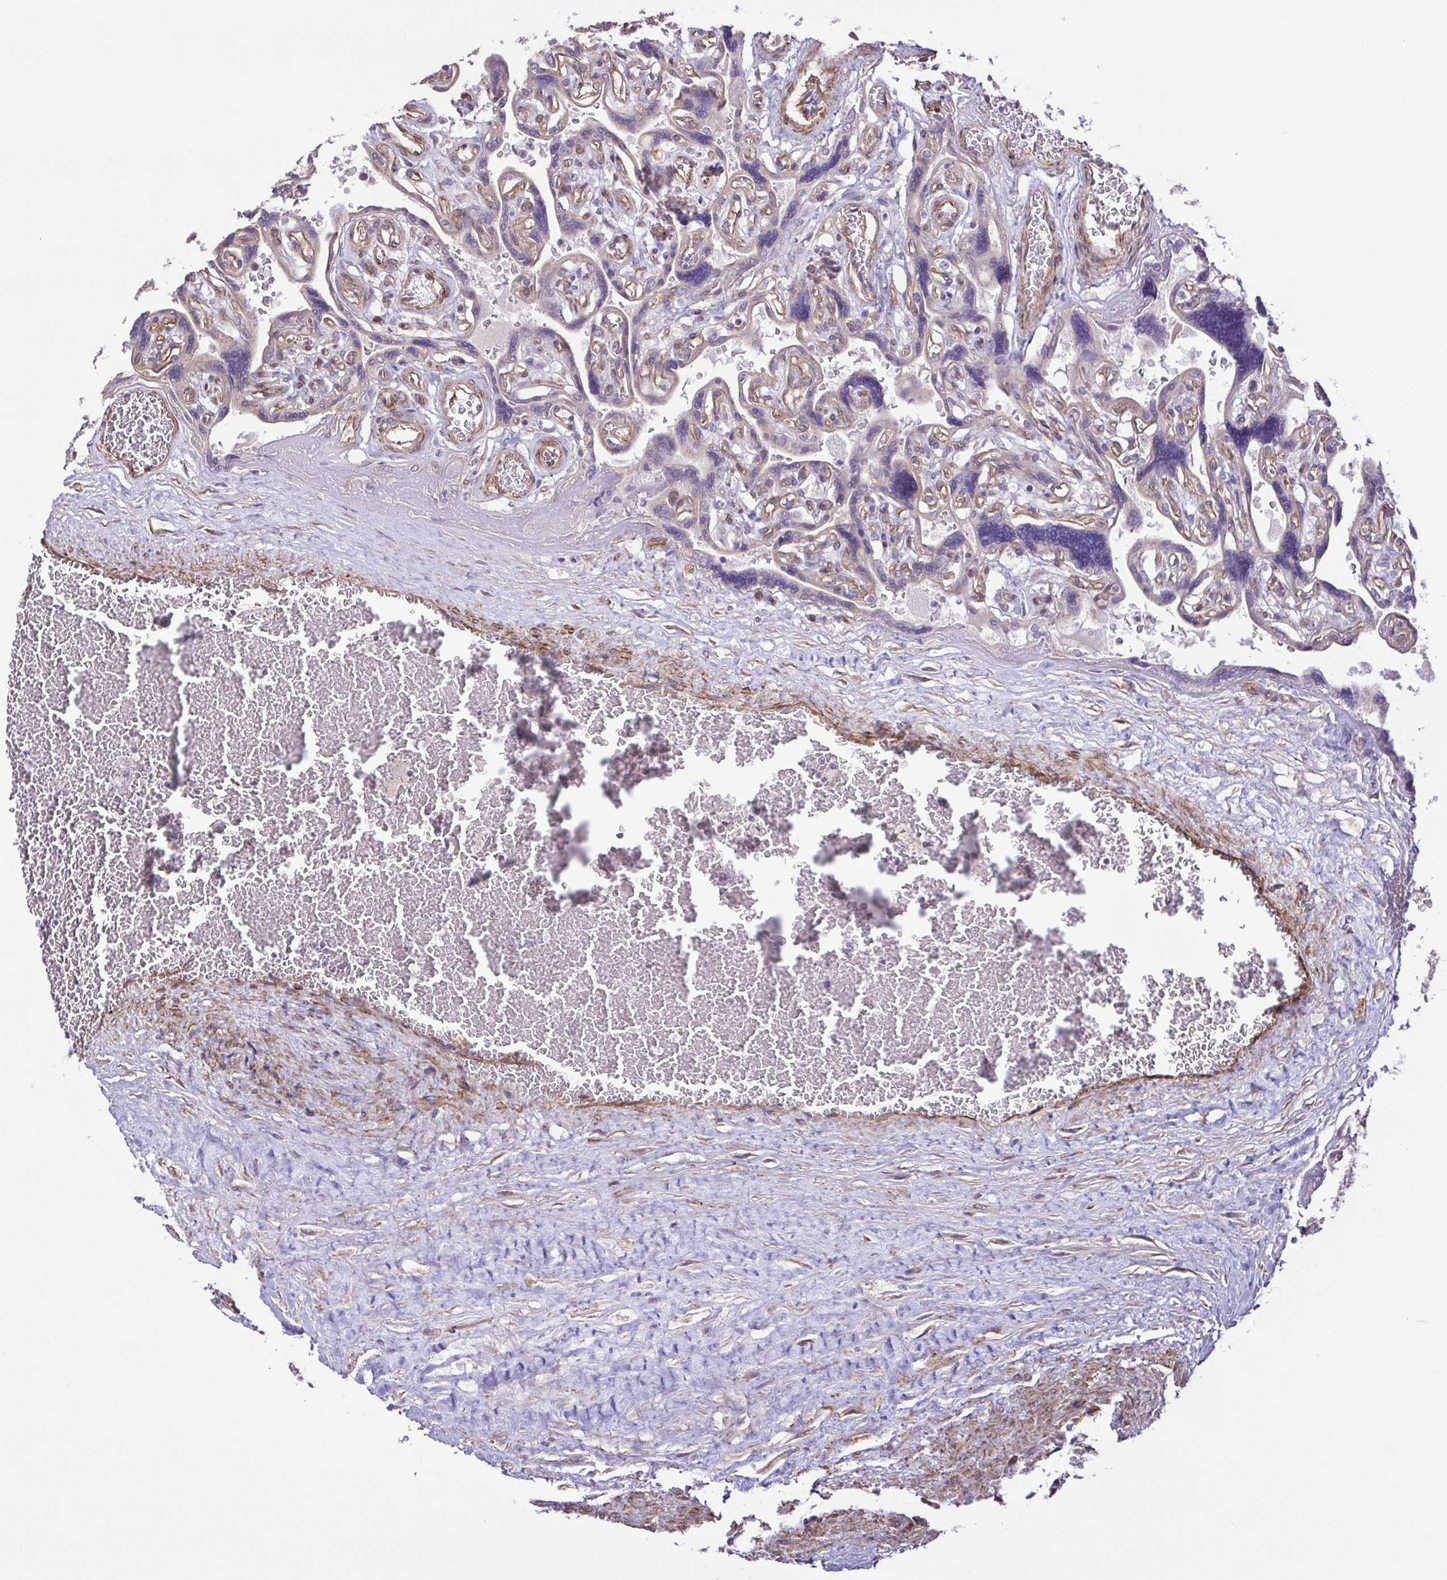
{"staining": {"intensity": "weak", "quantity": ">75%", "location": "cytoplasmic/membranous"}, "tissue": "placenta", "cell_type": "Decidual cells", "image_type": "normal", "snomed": [{"axis": "morphology", "description": "Normal tissue, NOS"}, {"axis": "topography", "description": "Placenta"}], "caption": "Protein expression analysis of unremarkable placenta displays weak cytoplasmic/membranous positivity in approximately >75% of decidual cells. The protein is shown in brown color, while the nuclei are stained blue.", "gene": "FLT1", "patient": {"sex": "female", "age": 32}}